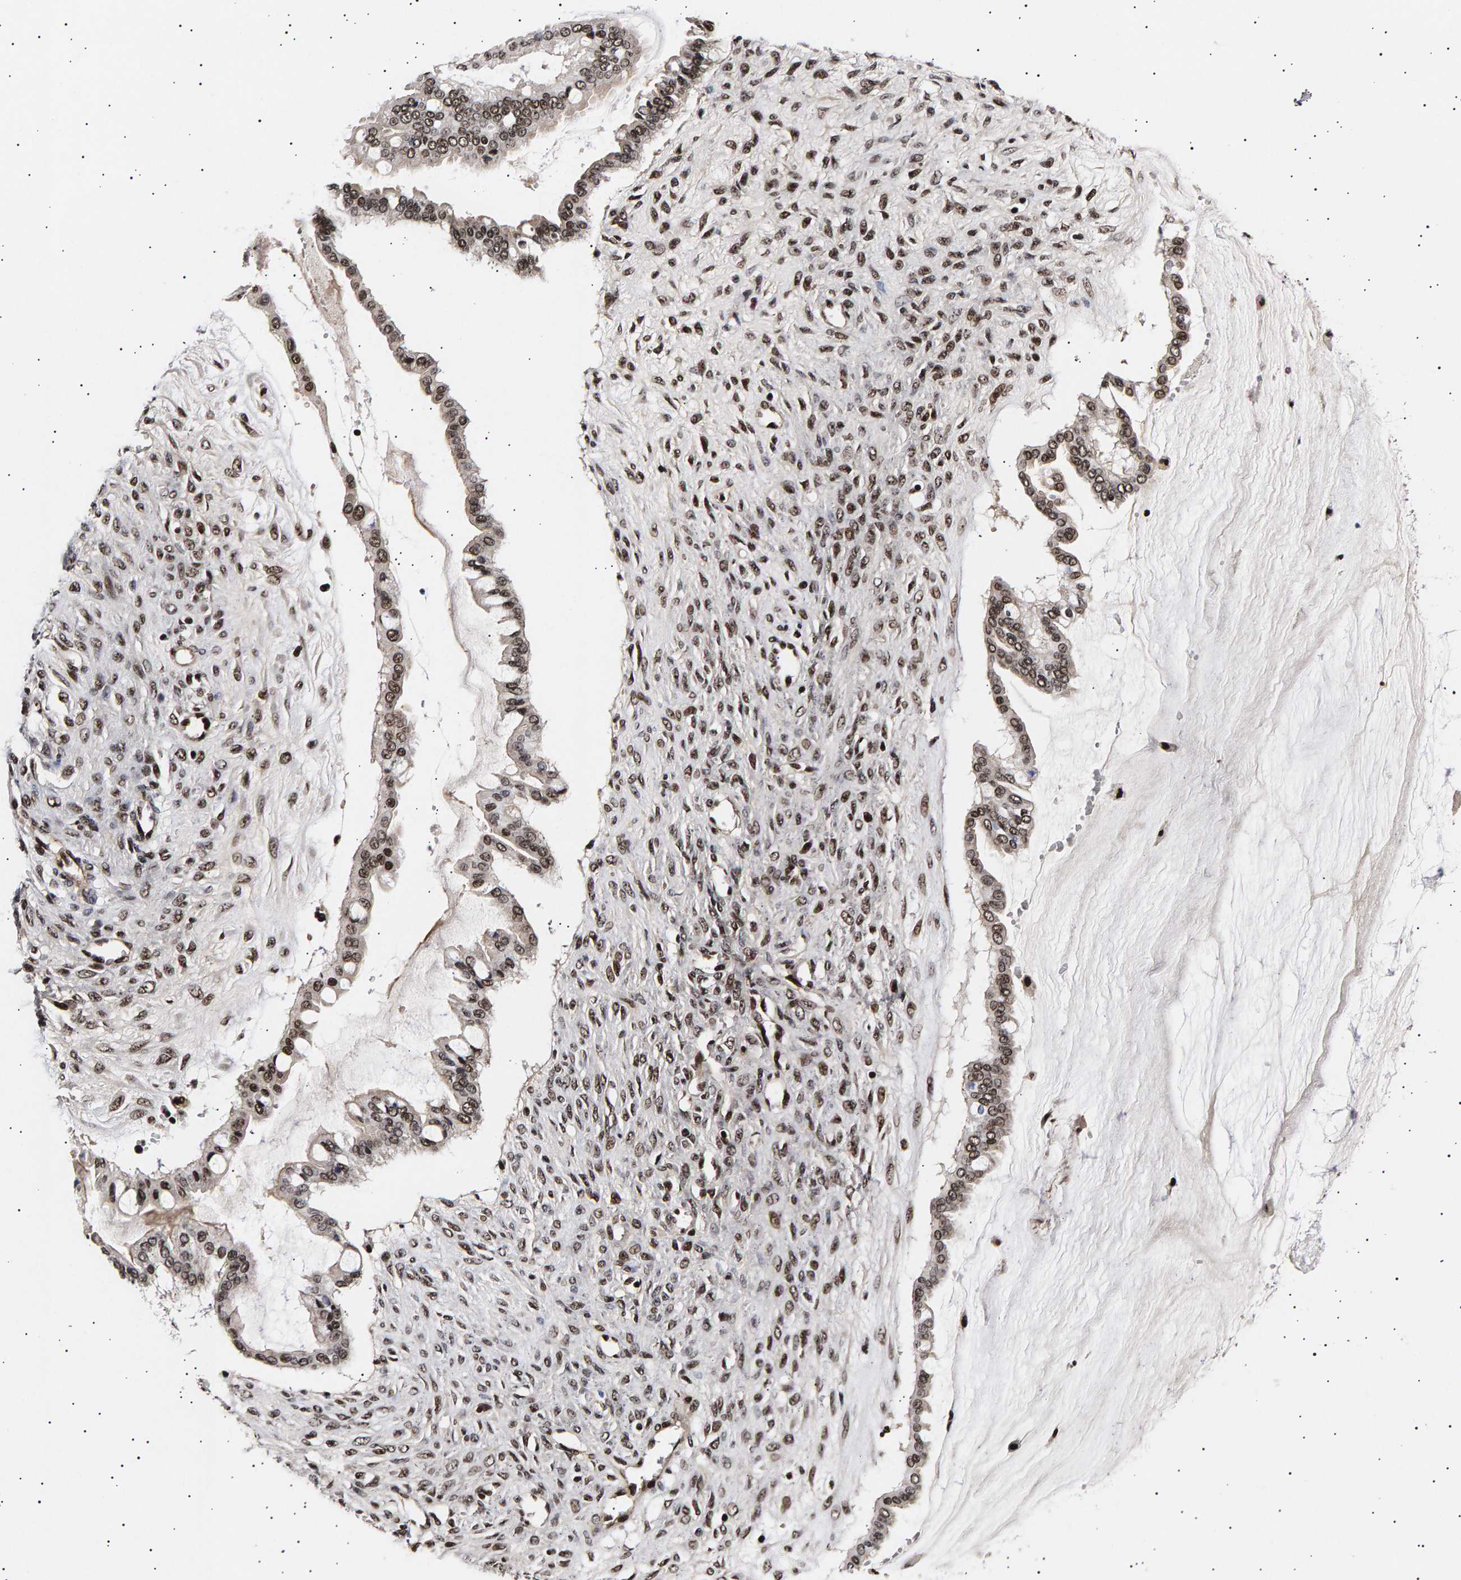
{"staining": {"intensity": "strong", "quantity": ">75%", "location": "nuclear"}, "tissue": "ovarian cancer", "cell_type": "Tumor cells", "image_type": "cancer", "snomed": [{"axis": "morphology", "description": "Cystadenocarcinoma, mucinous, NOS"}, {"axis": "topography", "description": "Ovary"}], "caption": "High-power microscopy captured an immunohistochemistry photomicrograph of ovarian mucinous cystadenocarcinoma, revealing strong nuclear staining in approximately >75% of tumor cells. The protein is stained brown, and the nuclei are stained in blue (DAB (3,3'-diaminobenzidine) IHC with brightfield microscopy, high magnification).", "gene": "ANKRD40", "patient": {"sex": "female", "age": 73}}